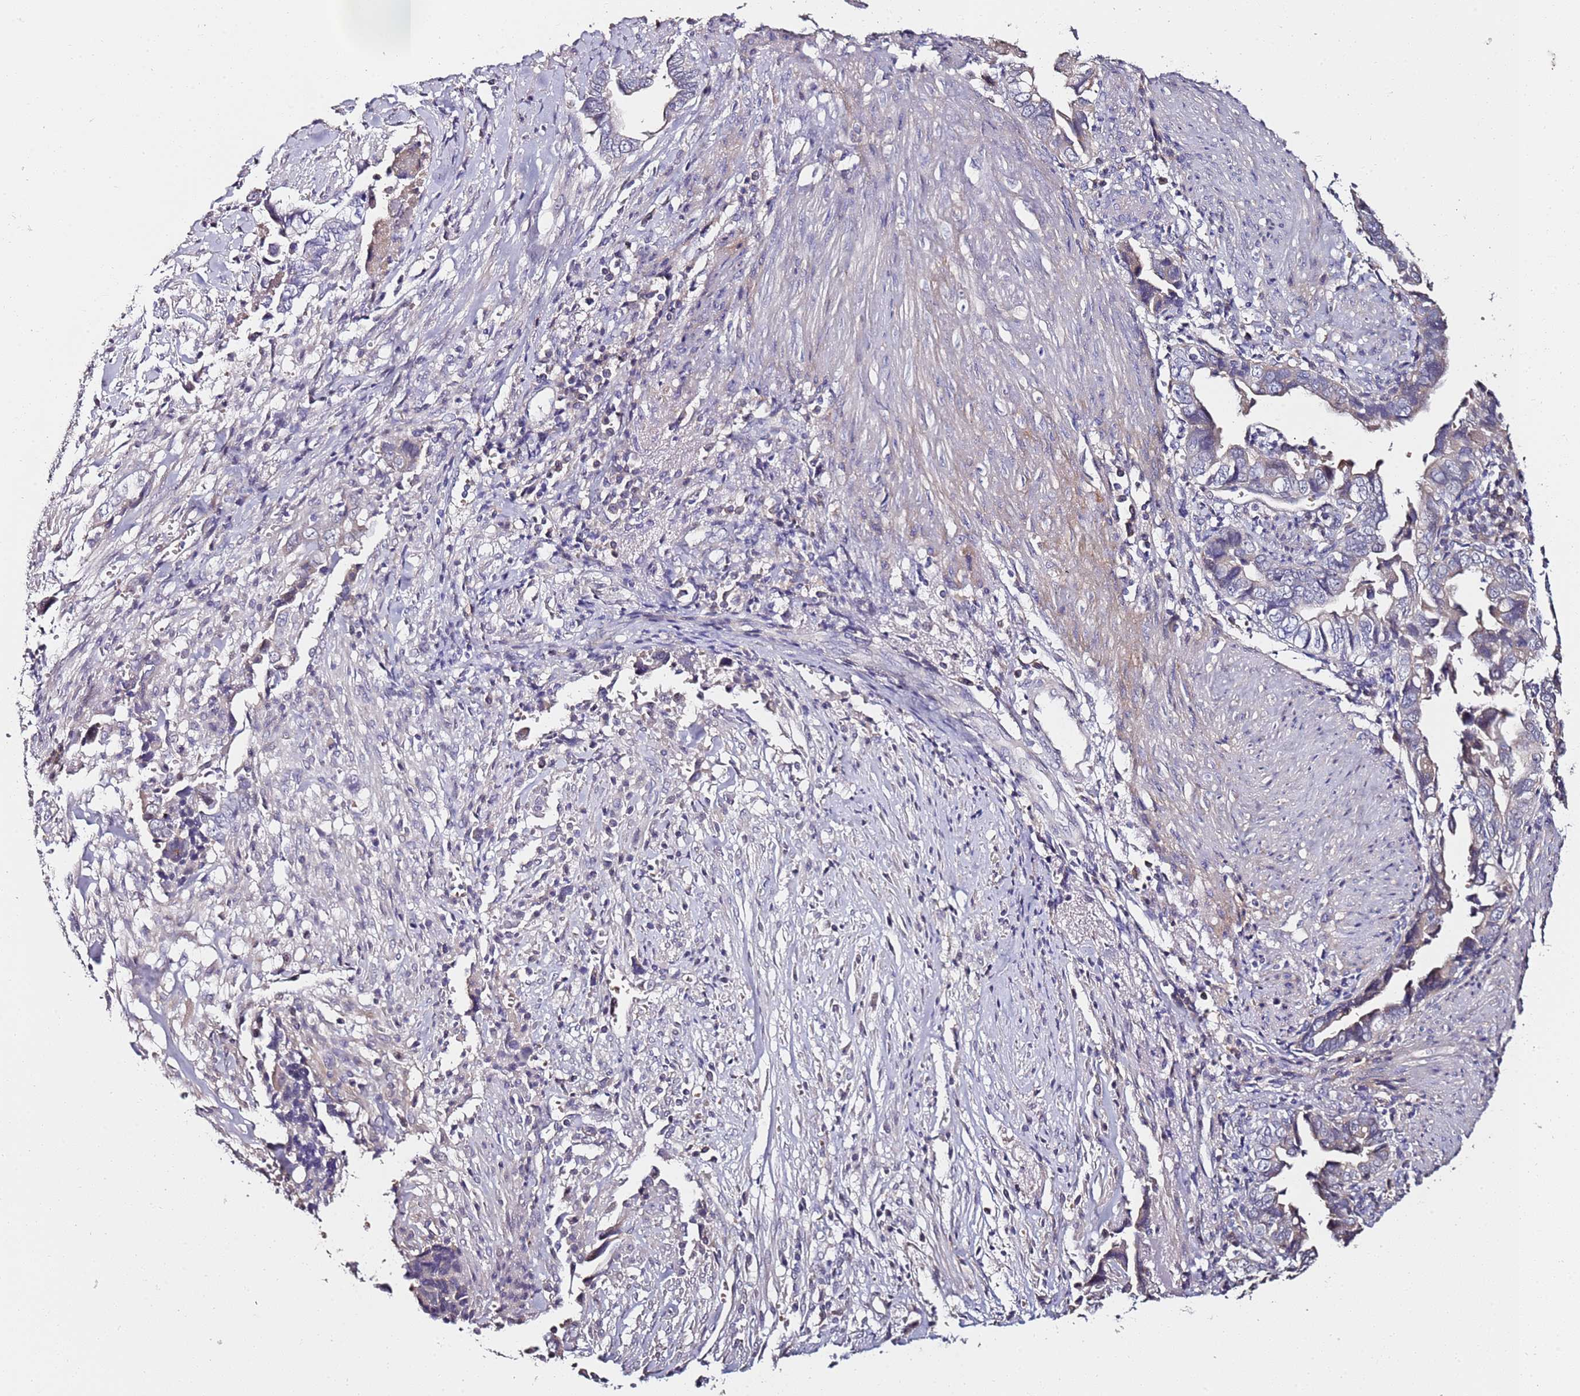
{"staining": {"intensity": "negative", "quantity": "none", "location": "none"}, "tissue": "liver cancer", "cell_type": "Tumor cells", "image_type": "cancer", "snomed": [{"axis": "morphology", "description": "Cholangiocarcinoma"}, {"axis": "topography", "description": "Liver"}], "caption": "Human cholangiocarcinoma (liver) stained for a protein using immunohistochemistry demonstrates no expression in tumor cells.", "gene": "C3orf80", "patient": {"sex": "female", "age": 79}}